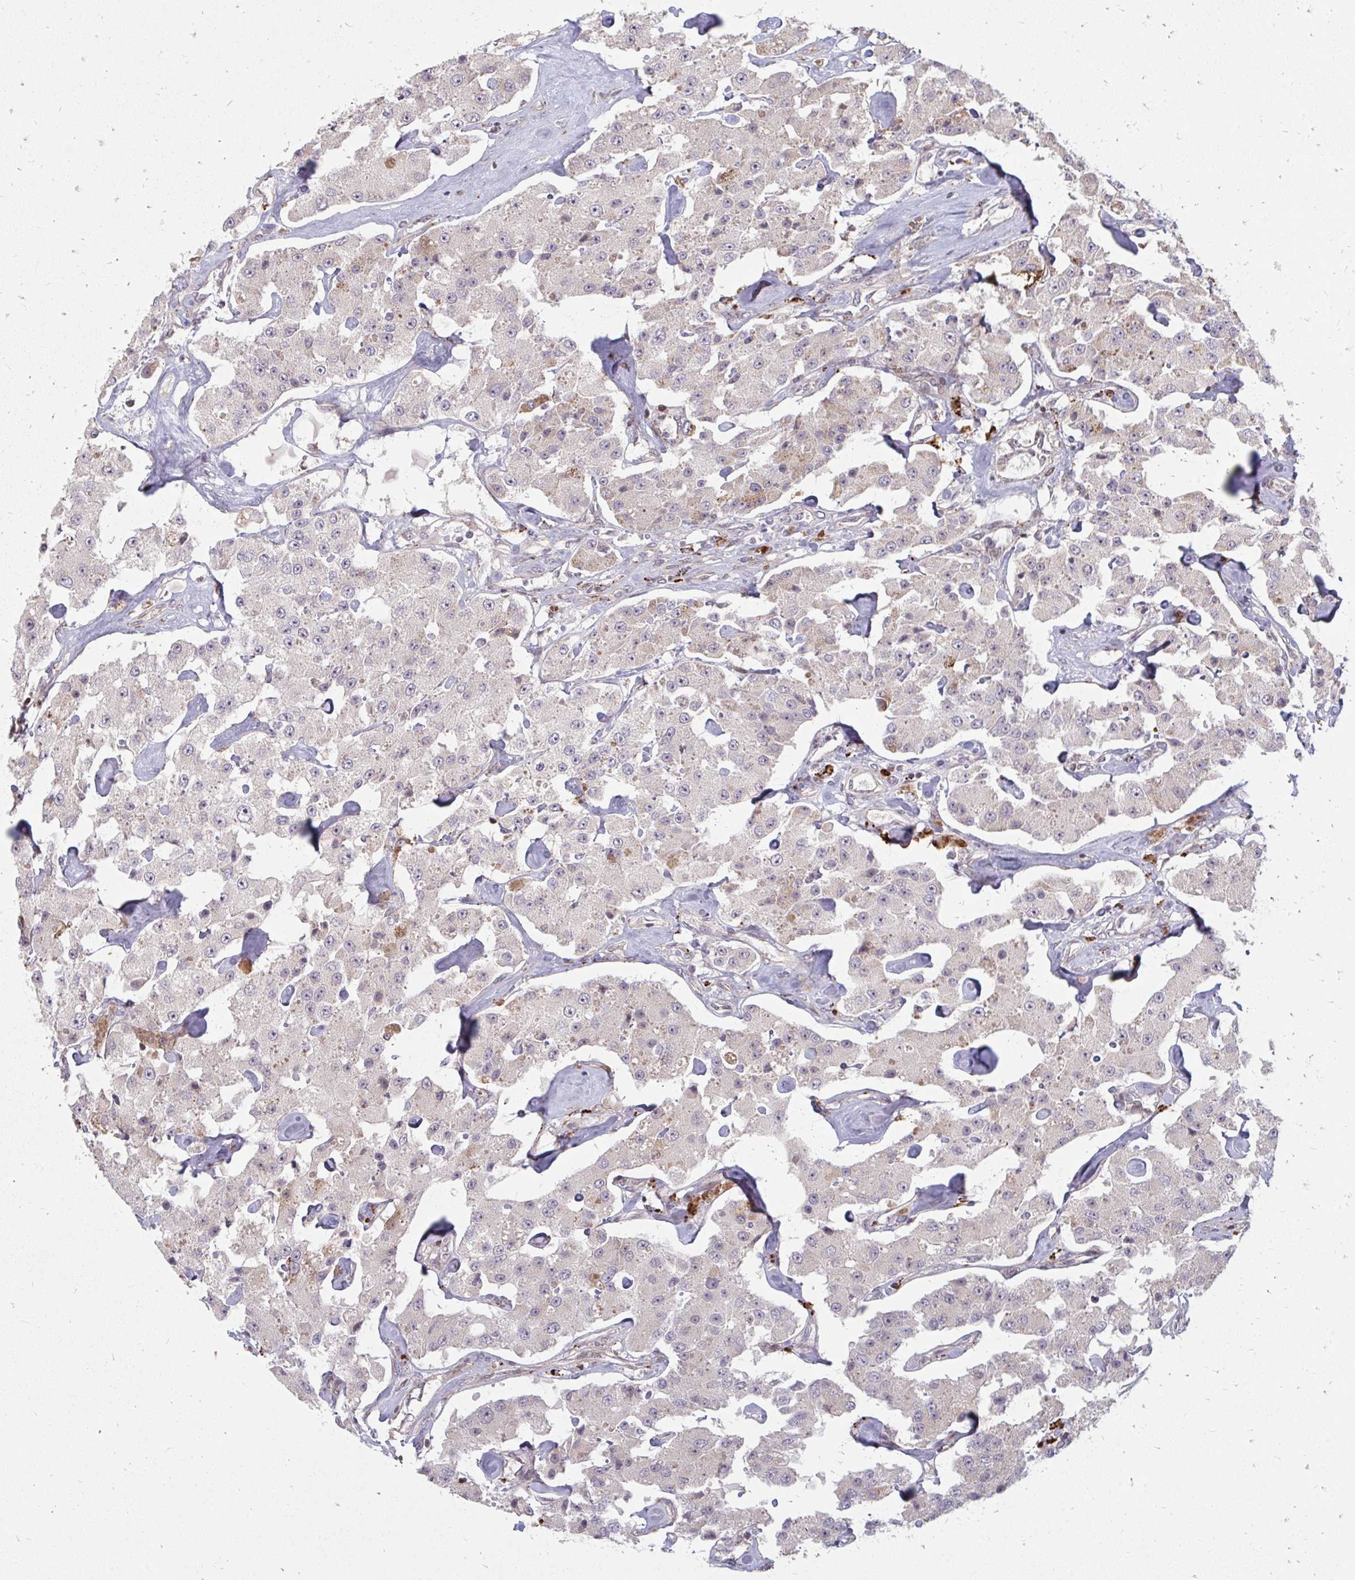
{"staining": {"intensity": "negative", "quantity": "none", "location": "none"}, "tissue": "carcinoid", "cell_type": "Tumor cells", "image_type": "cancer", "snomed": [{"axis": "morphology", "description": "Carcinoid, malignant, NOS"}, {"axis": "topography", "description": "Pancreas"}], "caption": "Immunohistochemistry (IHC) micrograph of human malignant carcinoid stained for a protein (brown), which exhibits no staining in tumor cells.", "gene": "ZNF285", "patient": {"sex": "male", "age": 41}}